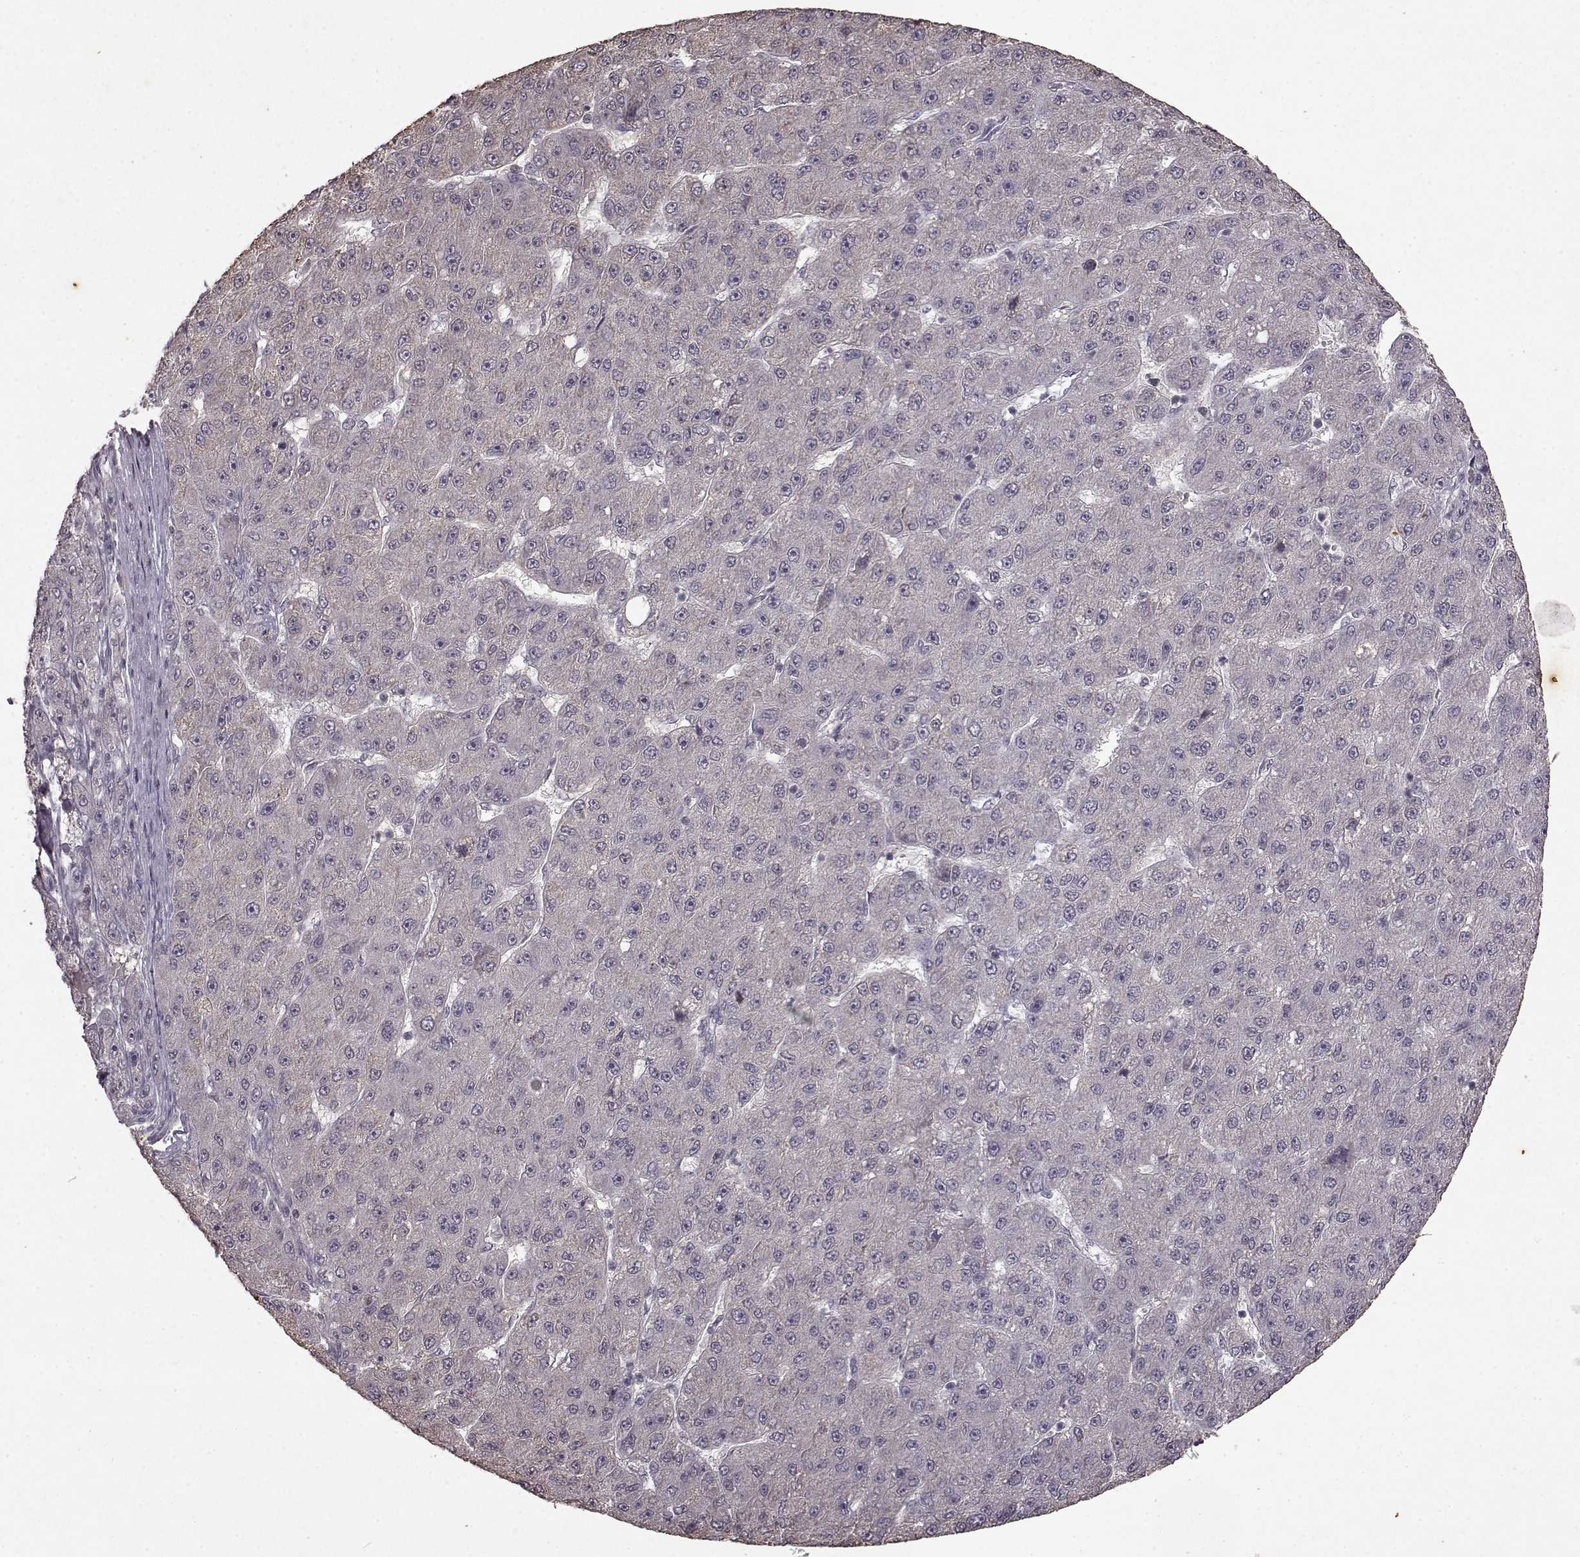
{"staining": {"intensity": "negative", "quantity": "none", "location": "none"}, "tissue": "liver cancer", "cell_type": "Tumor cells", "image_type": "cancer", "snomed": [{"axis": "morphology", "description": "Carcinoma, Hepatocellular, NOS"}, {"axis": "topography", "description": "Liver"}], "caption": "DAB (3,3'-diaminobenzidine) immunohistochemical staining of liver cancer reveals no significant expression in tumor cells.", "gene": "LHB", "patient": {"sex": "male", "age": 67}}